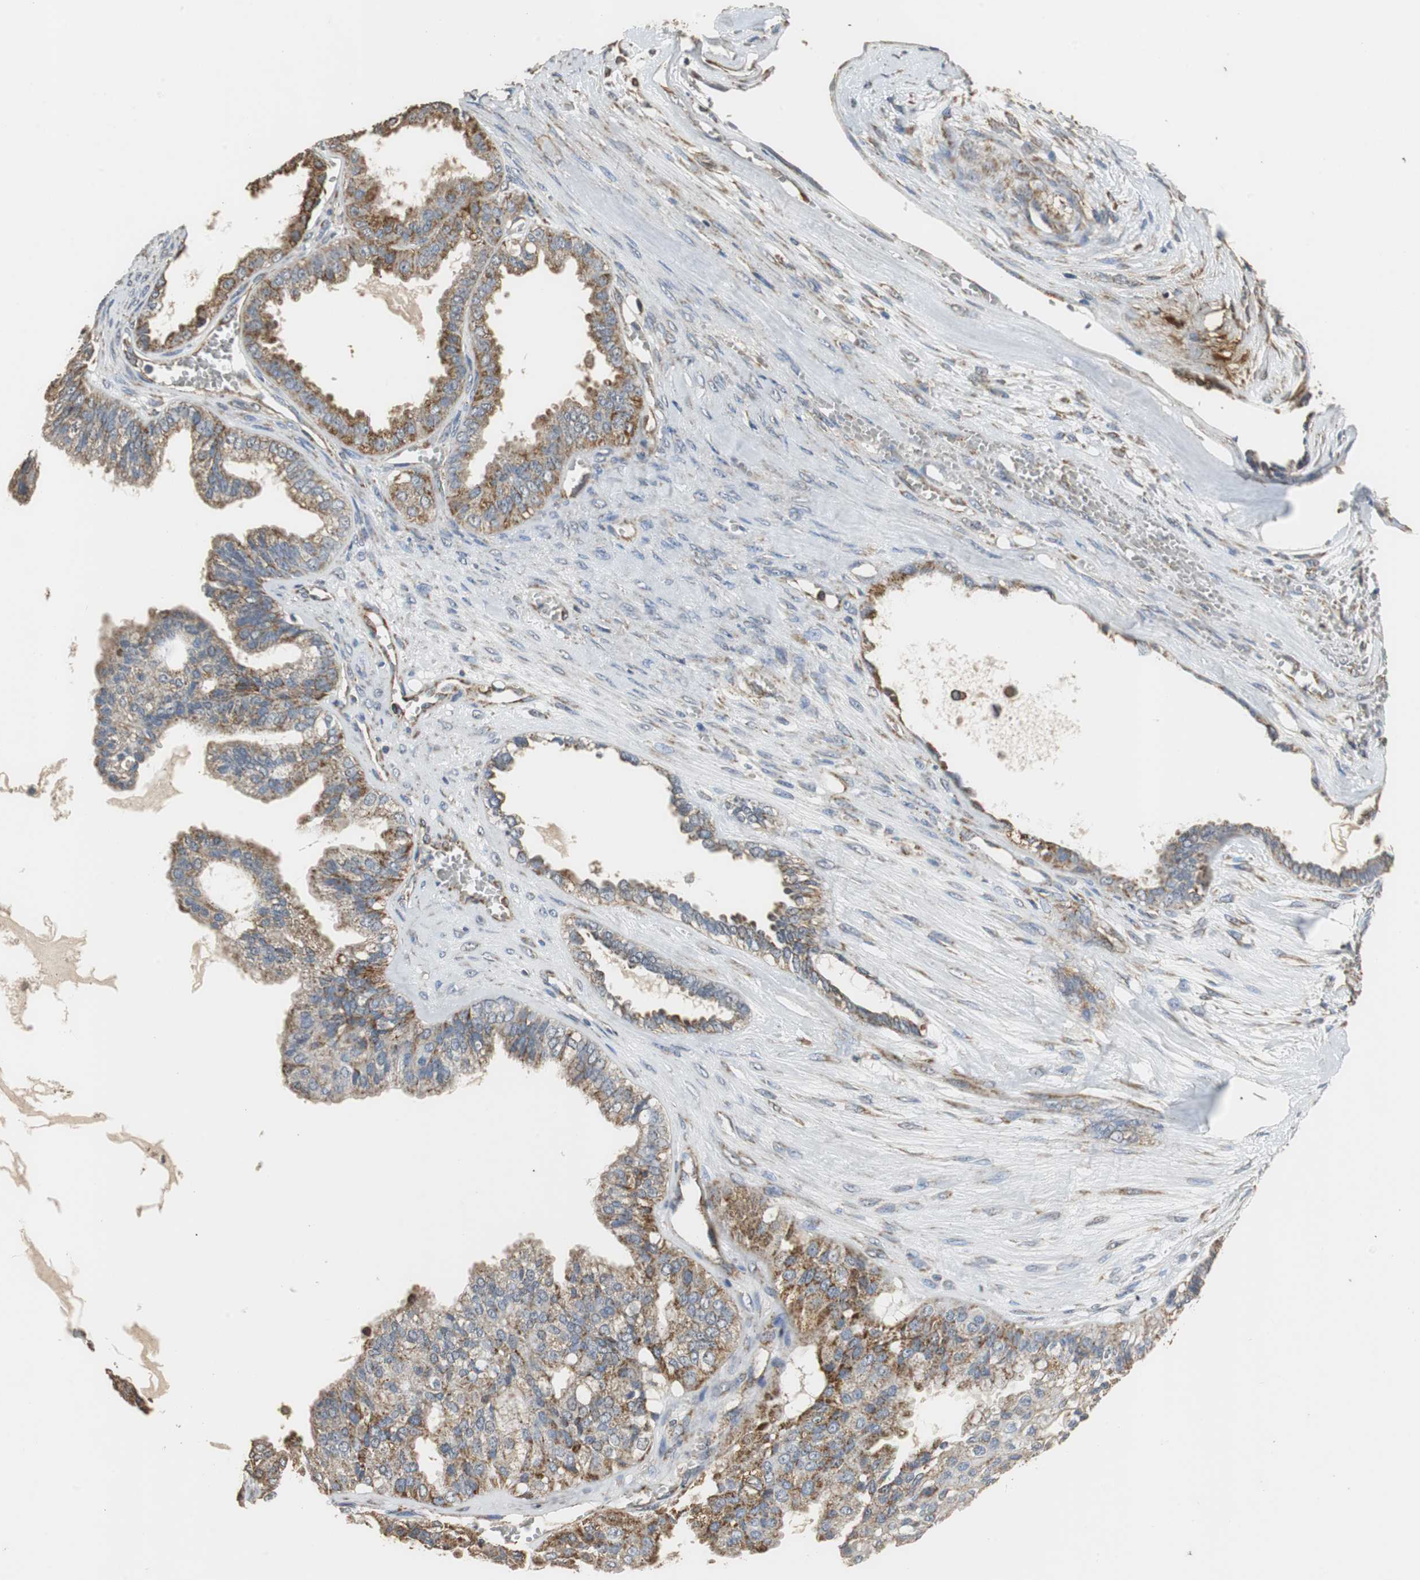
{"staining": {"intensity": "moderate", "quantity": "25%-75%", "location": "cytoplasmic/membranous"}, "tissue": "ovarian cancer", "cell_type": "Tumor cells", "image_type": "cancer", "snomed": [{"axis": "morphology", "description": "Carcinoma, NOS"}, {"axis": "morphology", "description": "Carcinoma, endometroid"}, {"axis": "topography", "description": "Ovary"}], "caption": "Immunohistochemistry staining of ovarian carcinoma, which displays medium levels of moderate cytoplasmic/membranous expression in about 25%-75% of tumor cells indicating moderate cytoplasmic/membranous protein expression. The staining was performed using DAB (3,3'-diaminobenzidine) (brown) for protein detection and nuclei were counterstained in hematoxylin (blue).", "gene": "NNT", "patient": {"sex": "female", "age": 50}}